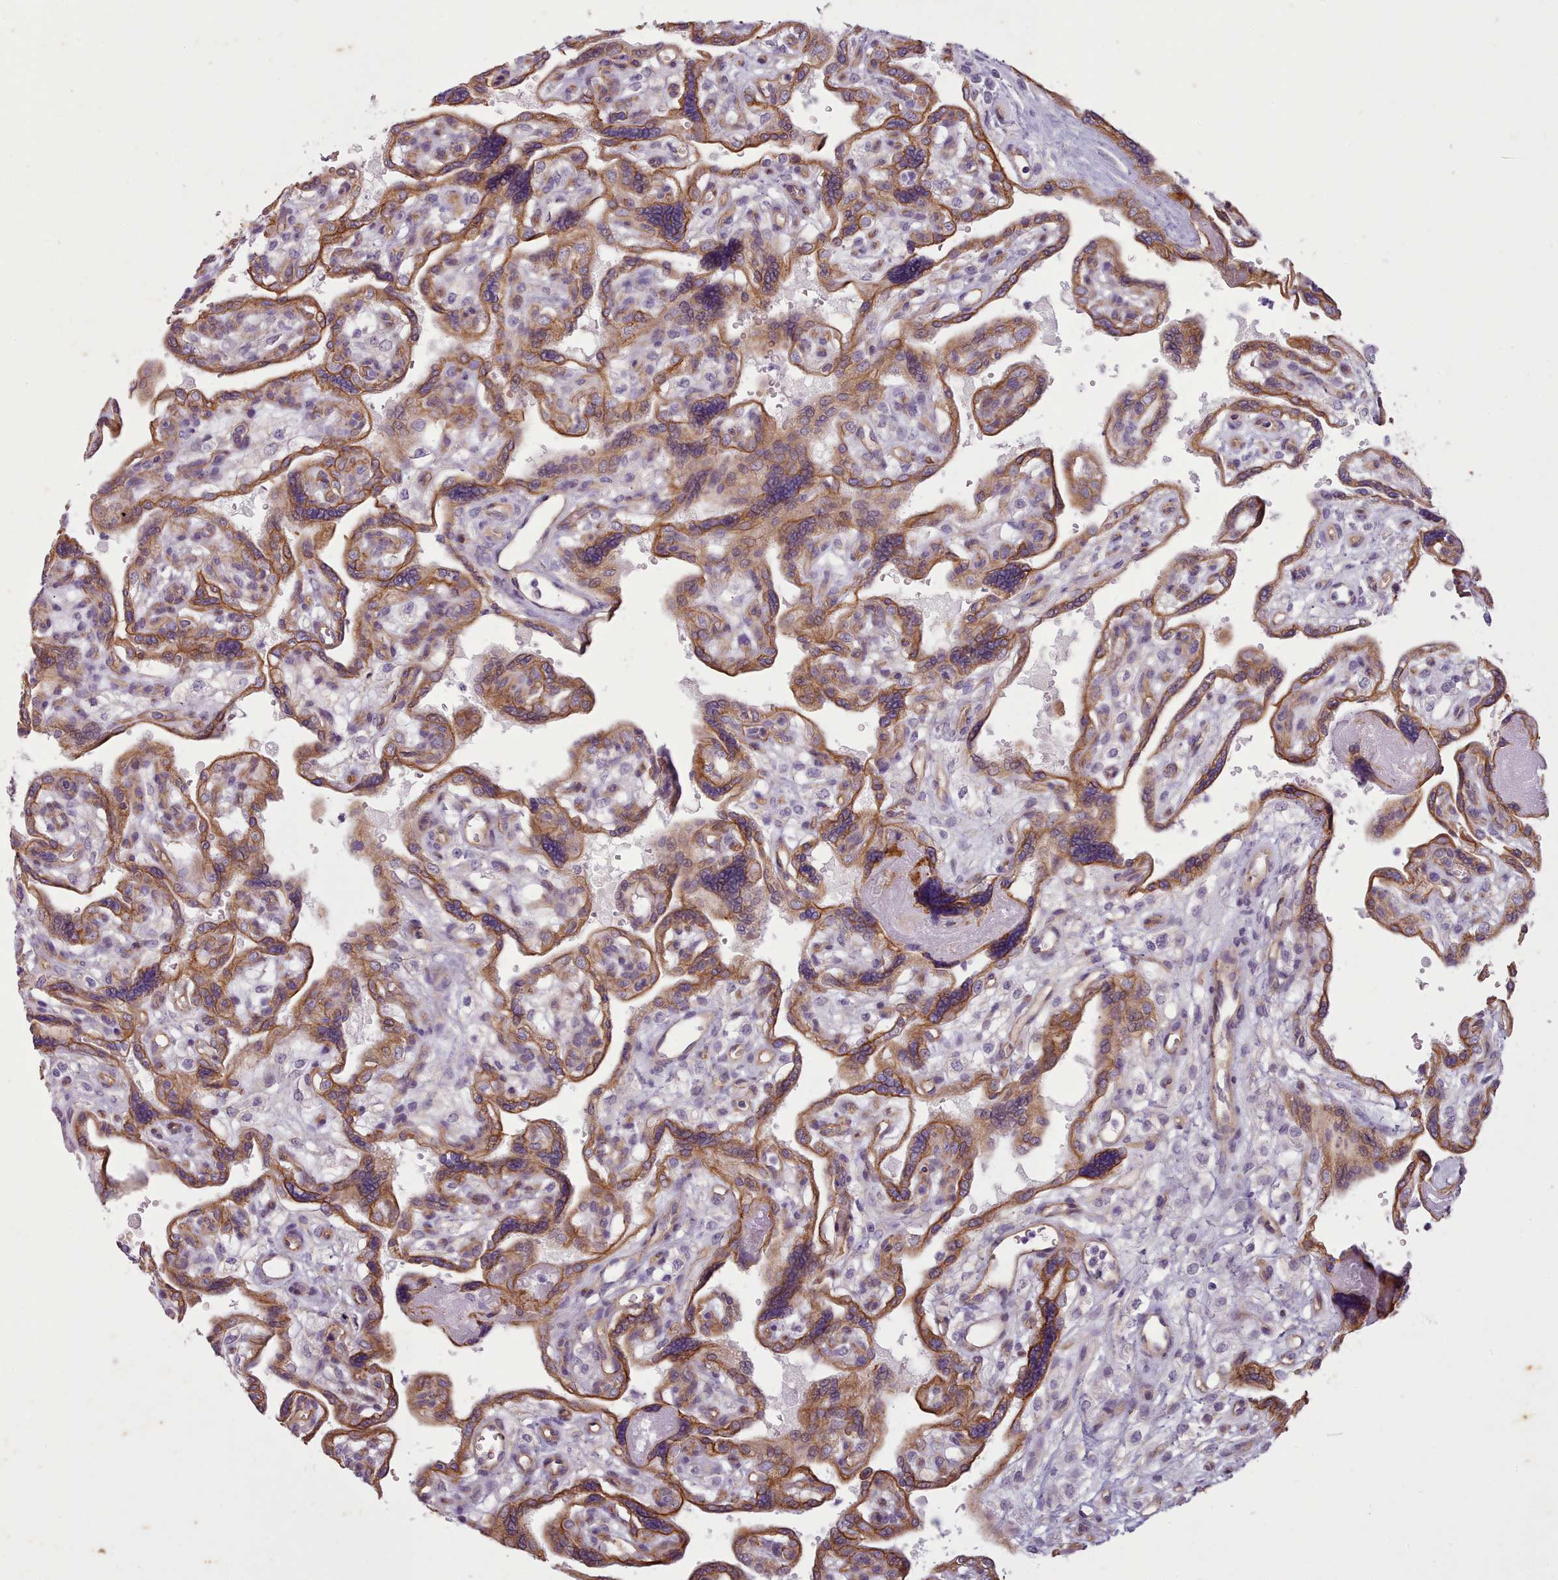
{"staining": {"intensity": "strong", "quantity": "25%-75%", "location": "cytoplasmic/membranous"}, "tissue": "placenta", "cell_type": "Decidual cells", "image_type": "normal", "snomed": [{"axis": "morphology", "description": "Normal tissue, NOS"}, {"axis": "topography", "description": "Placenta"}], "caption": "An immunohistochemistry image of normal tissue is shown. Protein staining in brown highlights strong cytoplasmic/membranous positivity in placenta within decidual cells. Using DAB (brown) and hematoxylin (blue) stains, captured at high magnification using brightfield microscopy.", "gene": "PLD4", "patient": {"sex": "female", "age": 39}}